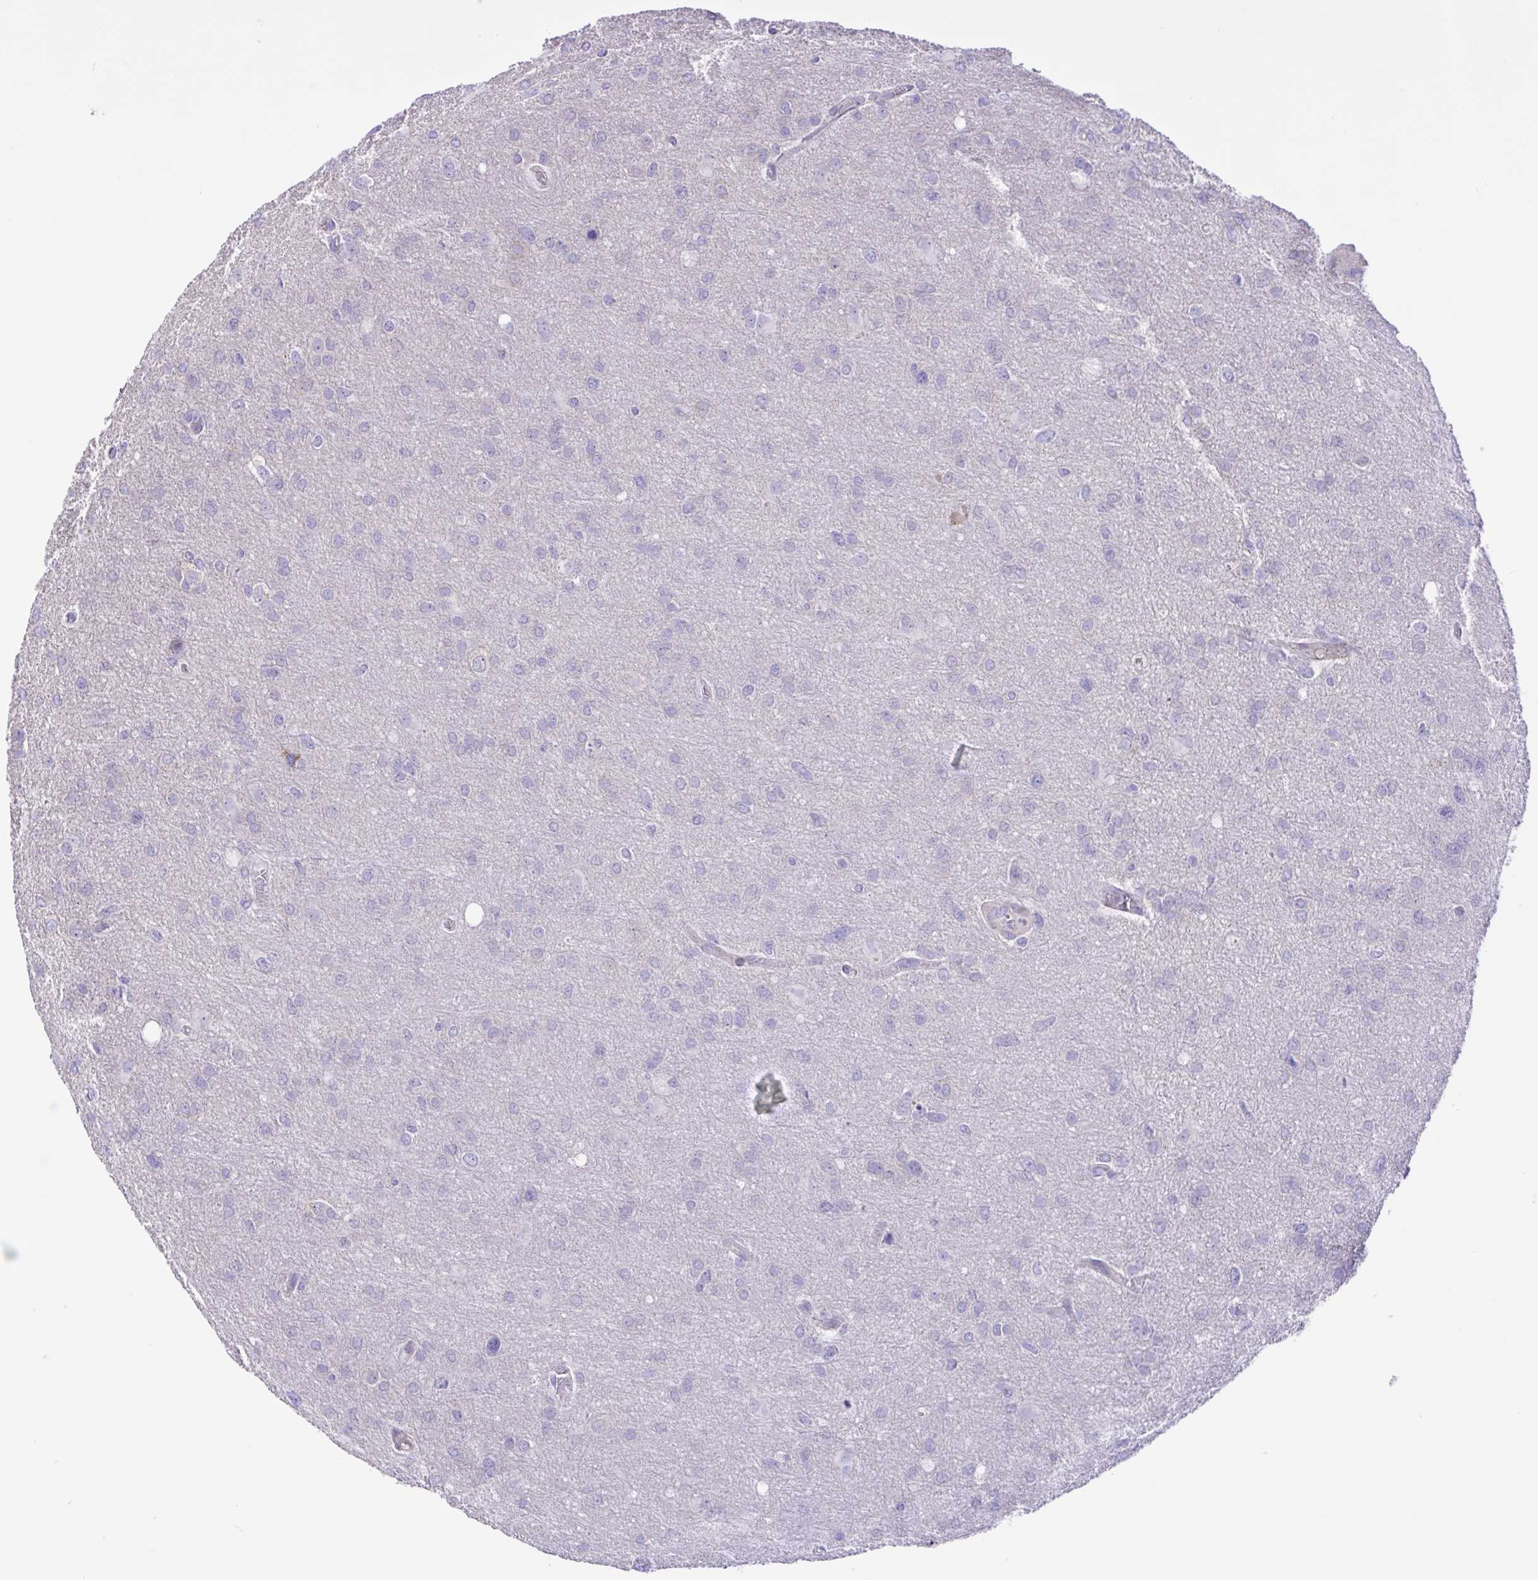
{"staining": {"intensity": "negative", "quantity": "none", "location": "none"}, "tissue": "glioma", "cell_type": "Tumor cells", "image_type": "cancer", "snomed": [{"axis": "morphology", "description": "Glioma, malignant, High grade"}, {"axis": "topography", "description": "Brain"}], "caption": "Tumor cells are negative for brown protein staining in glioma. The staining was performed using DAB (3,3'-diaminobenzidine) to visualize the protein expression in brown, while the nuclei were stained in blue with hematoxylin (Magnification: 20x).", "gene": "DSC3", "patient": {"sex": "male", "age": 53}}